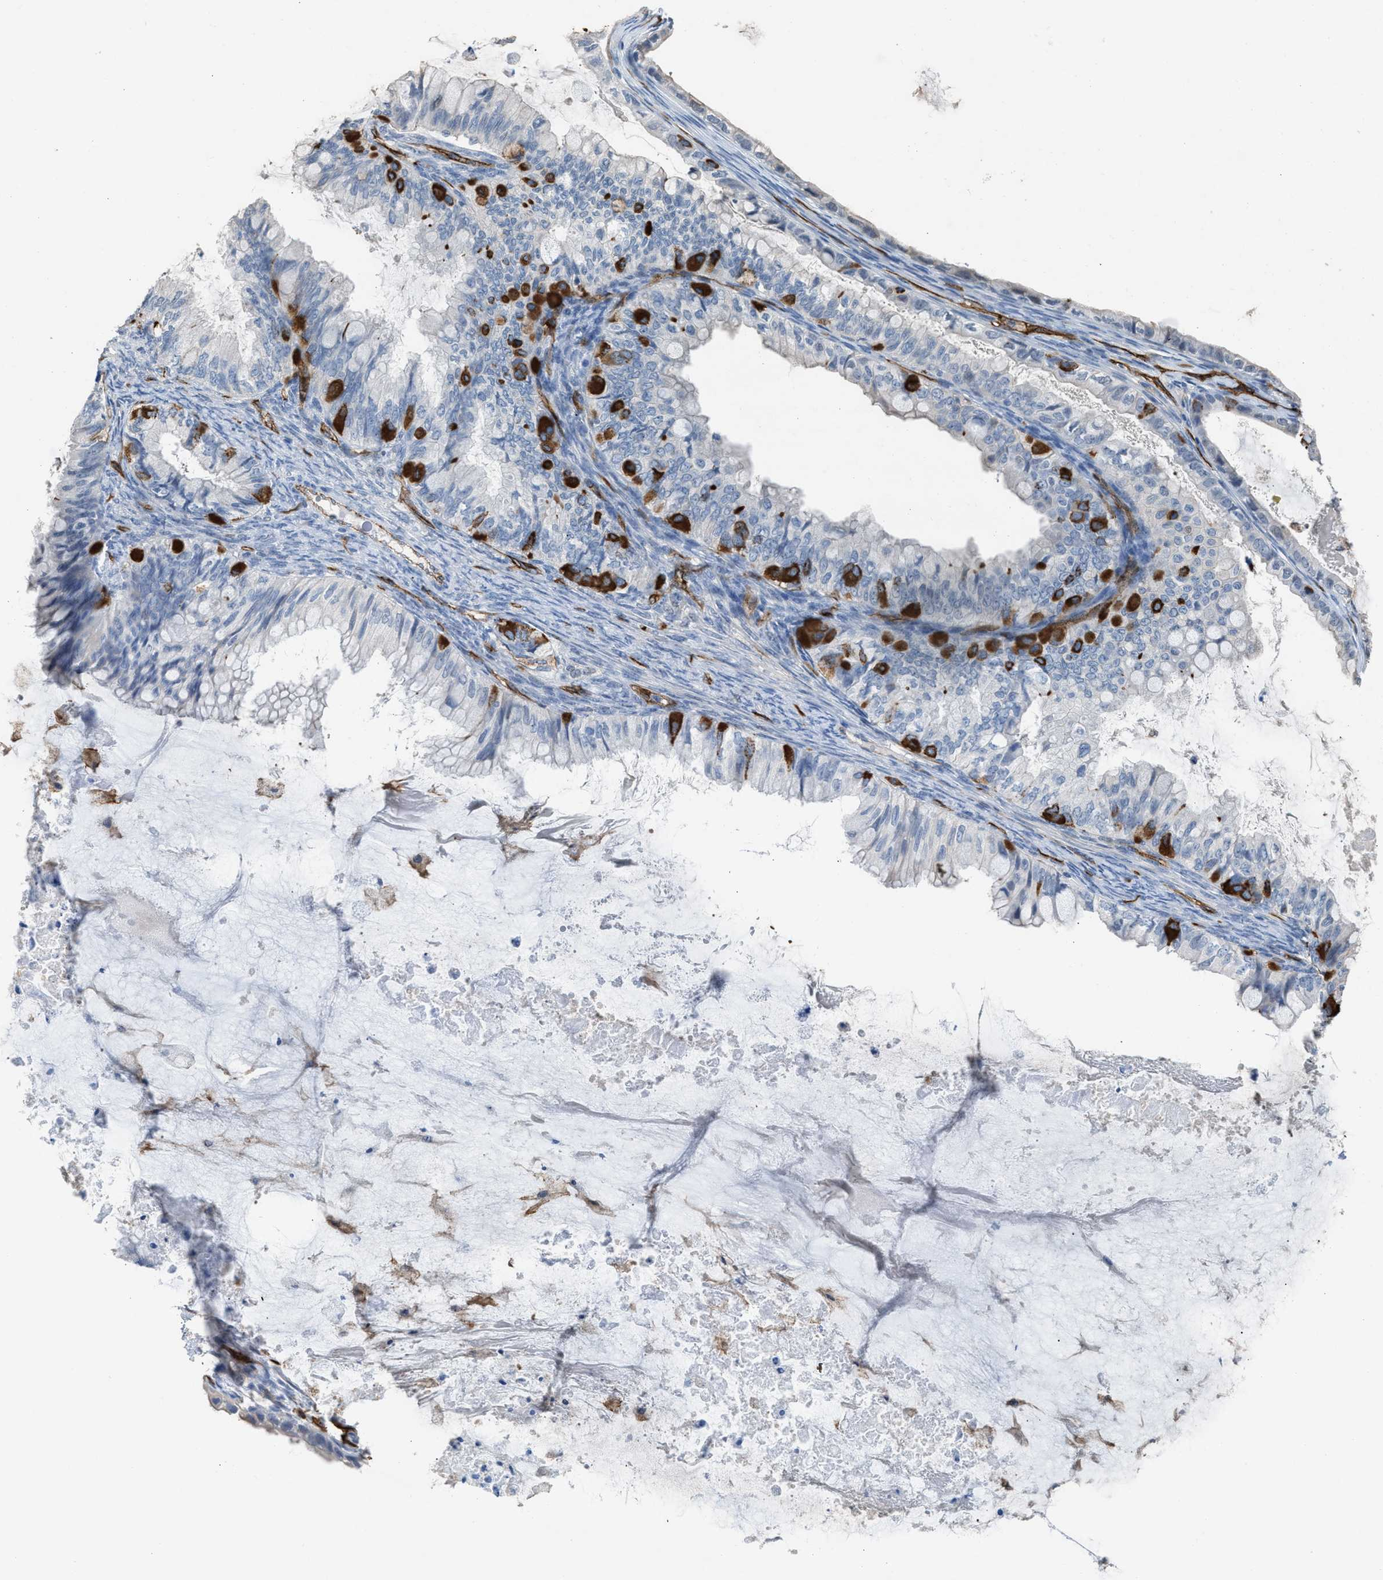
{"staining": {"intensity": "strong", "quantity": "<25%", "location": "cytoplasmic/membranous"}, "tissue": "ovarian cancer", "cell_type": "Tumor cells", "image_type": "cancer", "snomed": [{"axis": "morphology", "description": "Cystadenocarcinoma, mucinous, NOS"}, {"axis": "topography", "description": "Ovary"}], "caption": "Ovarian cancer (mucinous cystadenocarcinoma) tissue shows strong cytoplasmic/membranous expression in about <25% of tumor cells", "gene": "DYSF", "patient": {"sex": "female", "age": 80}}